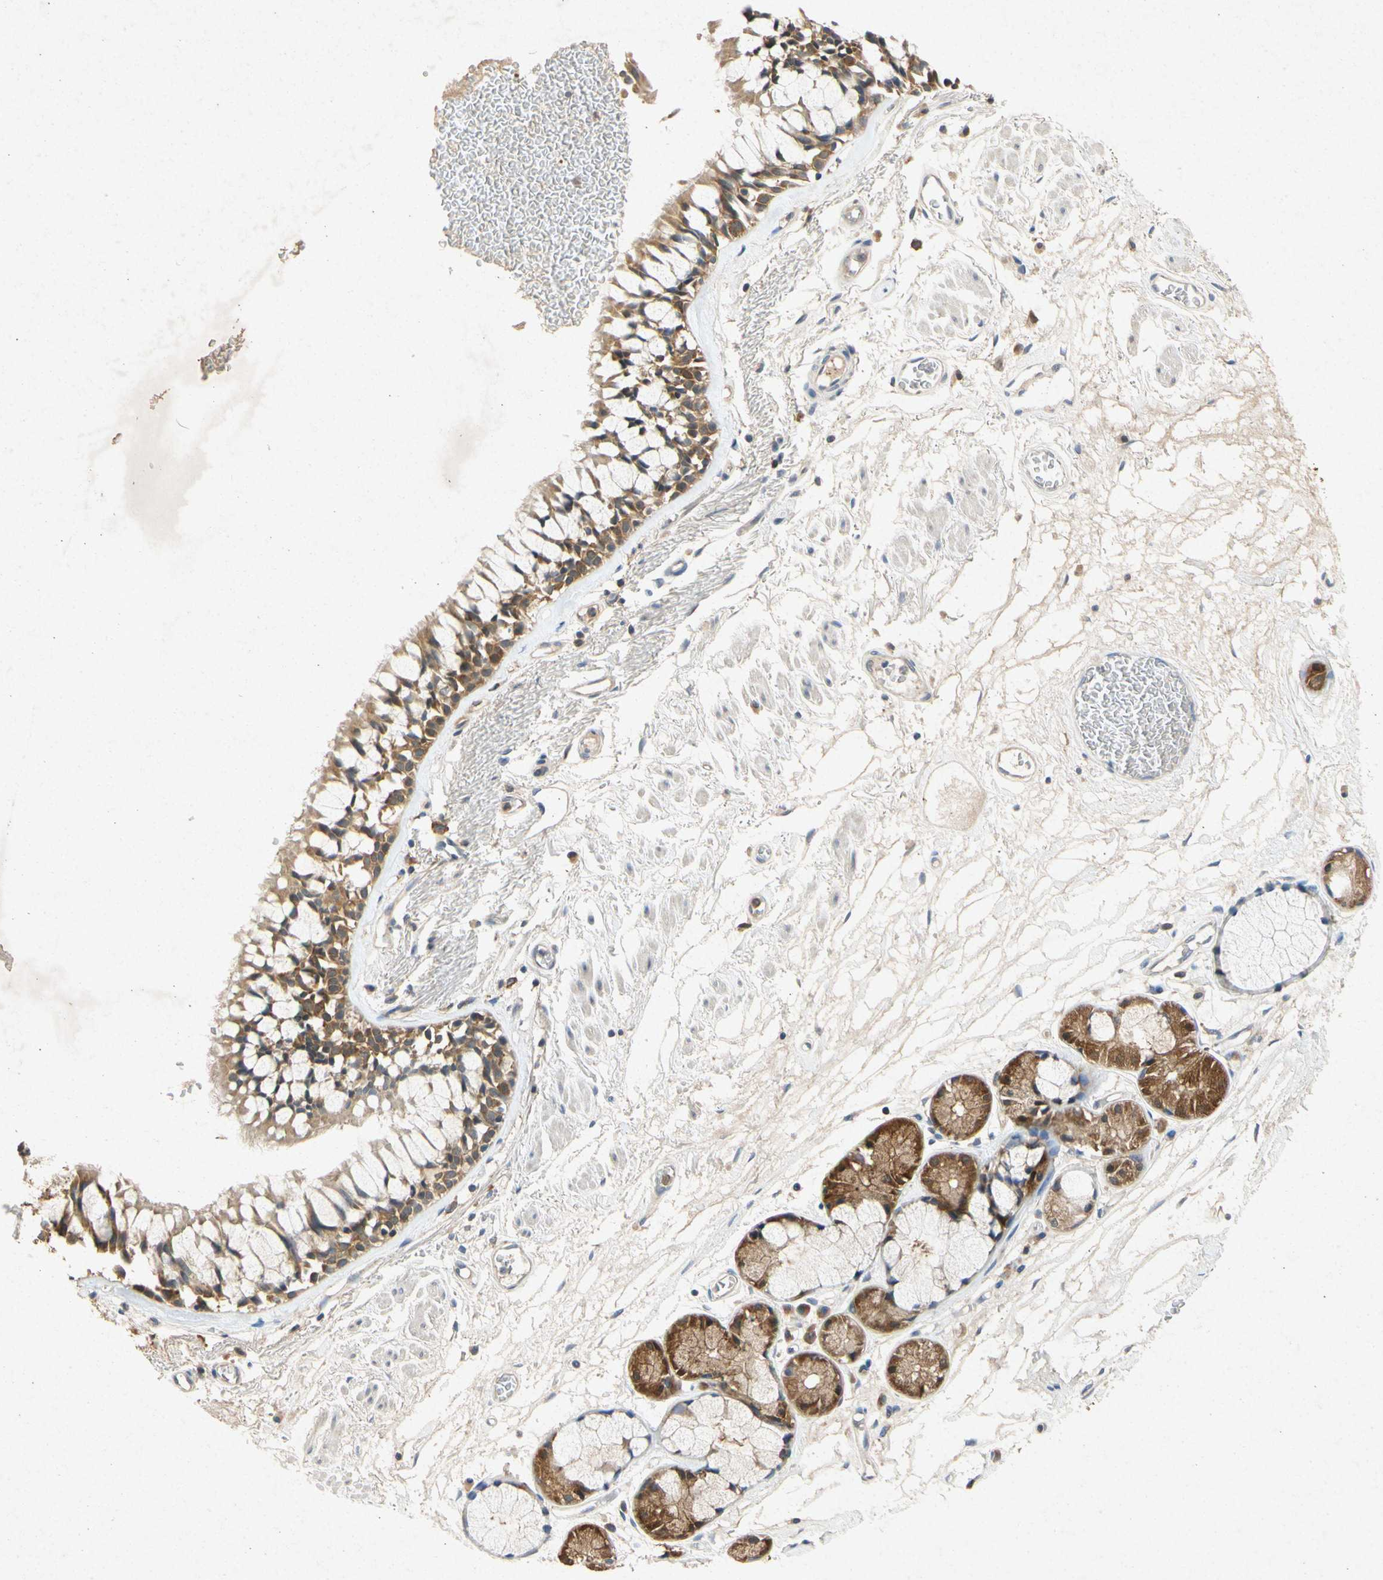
{"staining": {"intensity": "moderate", "quantity": ">75%", "location": "cytoplasmic/membranous"}, "tissue": "bronchus", "cell_type": "Respiratory epithelial cells", "image_type": "normal", "snomed": [{"axis": "morphology", "description": "Normal tissue, NOS"}, {"axis": "topography", "description": "Bronchus"}], "caption": "Bronchus stained with DAB immunohistochemistry (IHC) shows medium levels of moderate cytoplasmic/membranous positivity in about >75% of respiratory epithelial cells.", "gene": "RPS6KA1", "patient": {"sex": "male", "age": 66}}